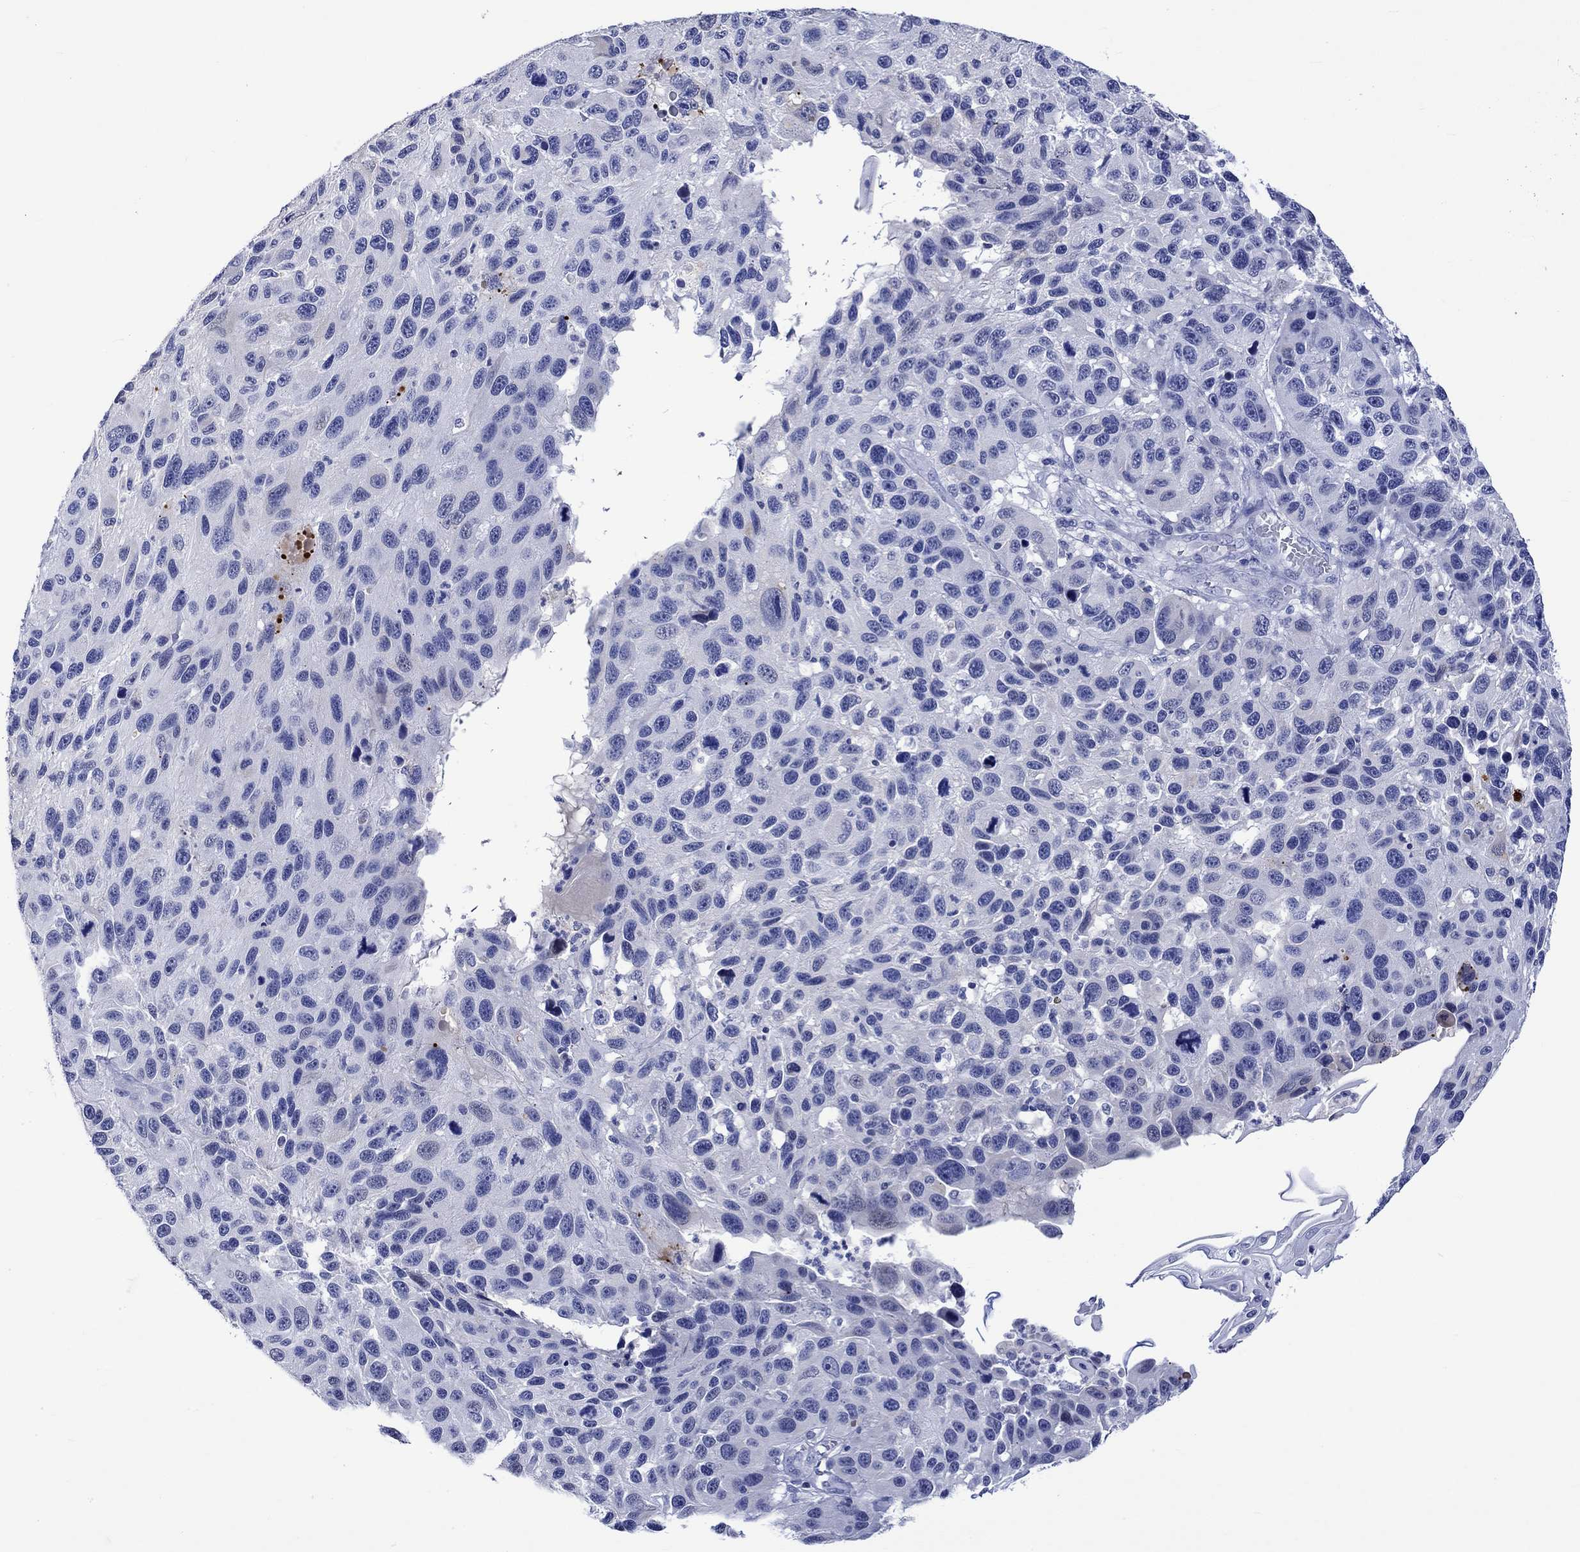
{"staining": {"intensity": "negative", "quantity": "none", "location": "none"}, "tissue": "melanoma", "cell_type": "Tumor cells", "image_type": "cancer", "snomed": [{"axis": "morphology", "description": "Malignant melanoma, NOS"}, {"axis": "topography", "description": "Skin"}], "caption": "Tumor cells show no significant protein staining in melanoma.", "gene": "KLHL35", "patient": {"sex": "male", "age": 53}}